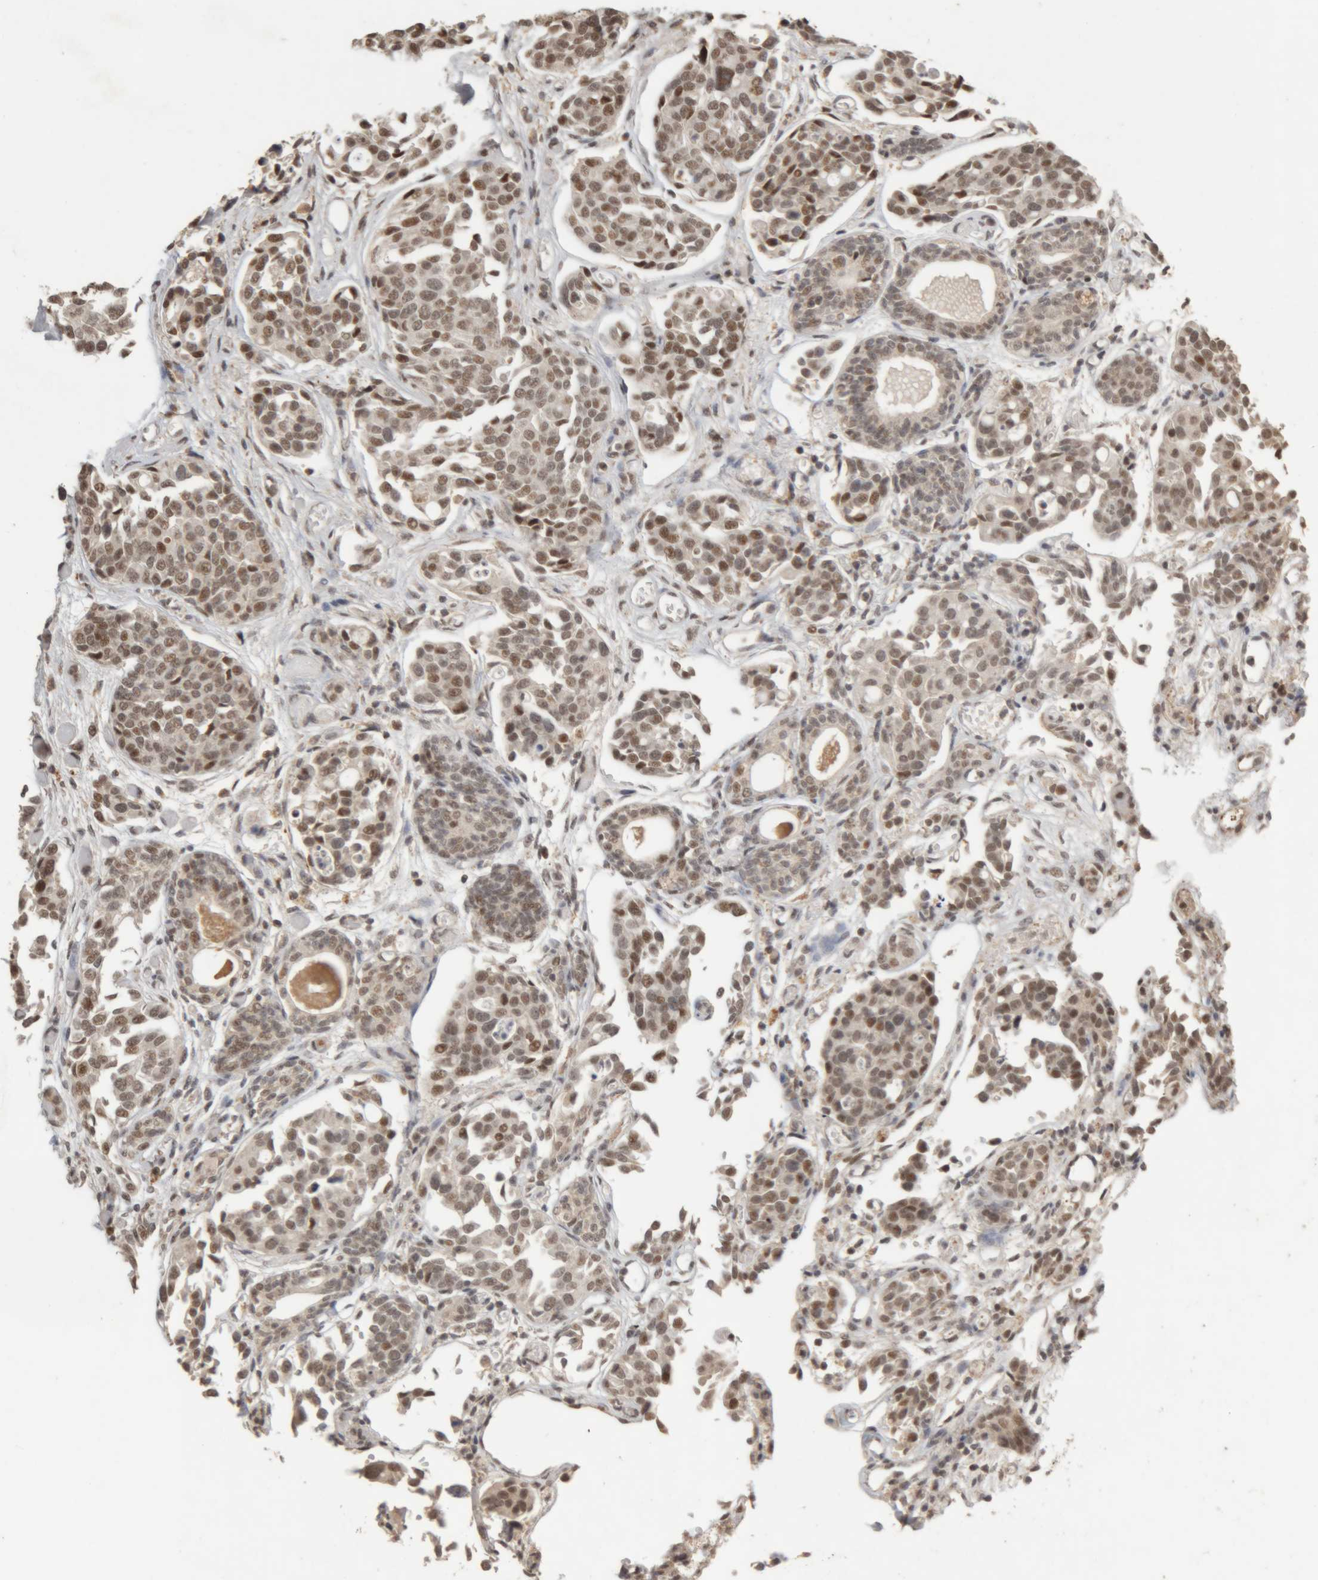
{"staining": {"intensity": "moderate", "quantity": ">75%", "location": "nuclear"}, "tissue": "urothelial cancer", "cell_type": "Tumor cells", "image_type": "cancer", "snomed": [{"axis": "morphology", "description": "Urothelial carcinoma, High grade"}, {"axis": "topography", "description": "Urinary bladder"}], "caption": "DAB (3,3'-diaminobenzidine) immunohistochemical staining of human urothelial cancer shows moderate nuclear protein expression in about >75% of tumor cells. The staining is performed using DAB brown chromogen to label protein expression. The nuclei are counter-stained blue using hematoxylin.", "gene": "KEAP1", "patient": {"sex": "male", "age": 78}}